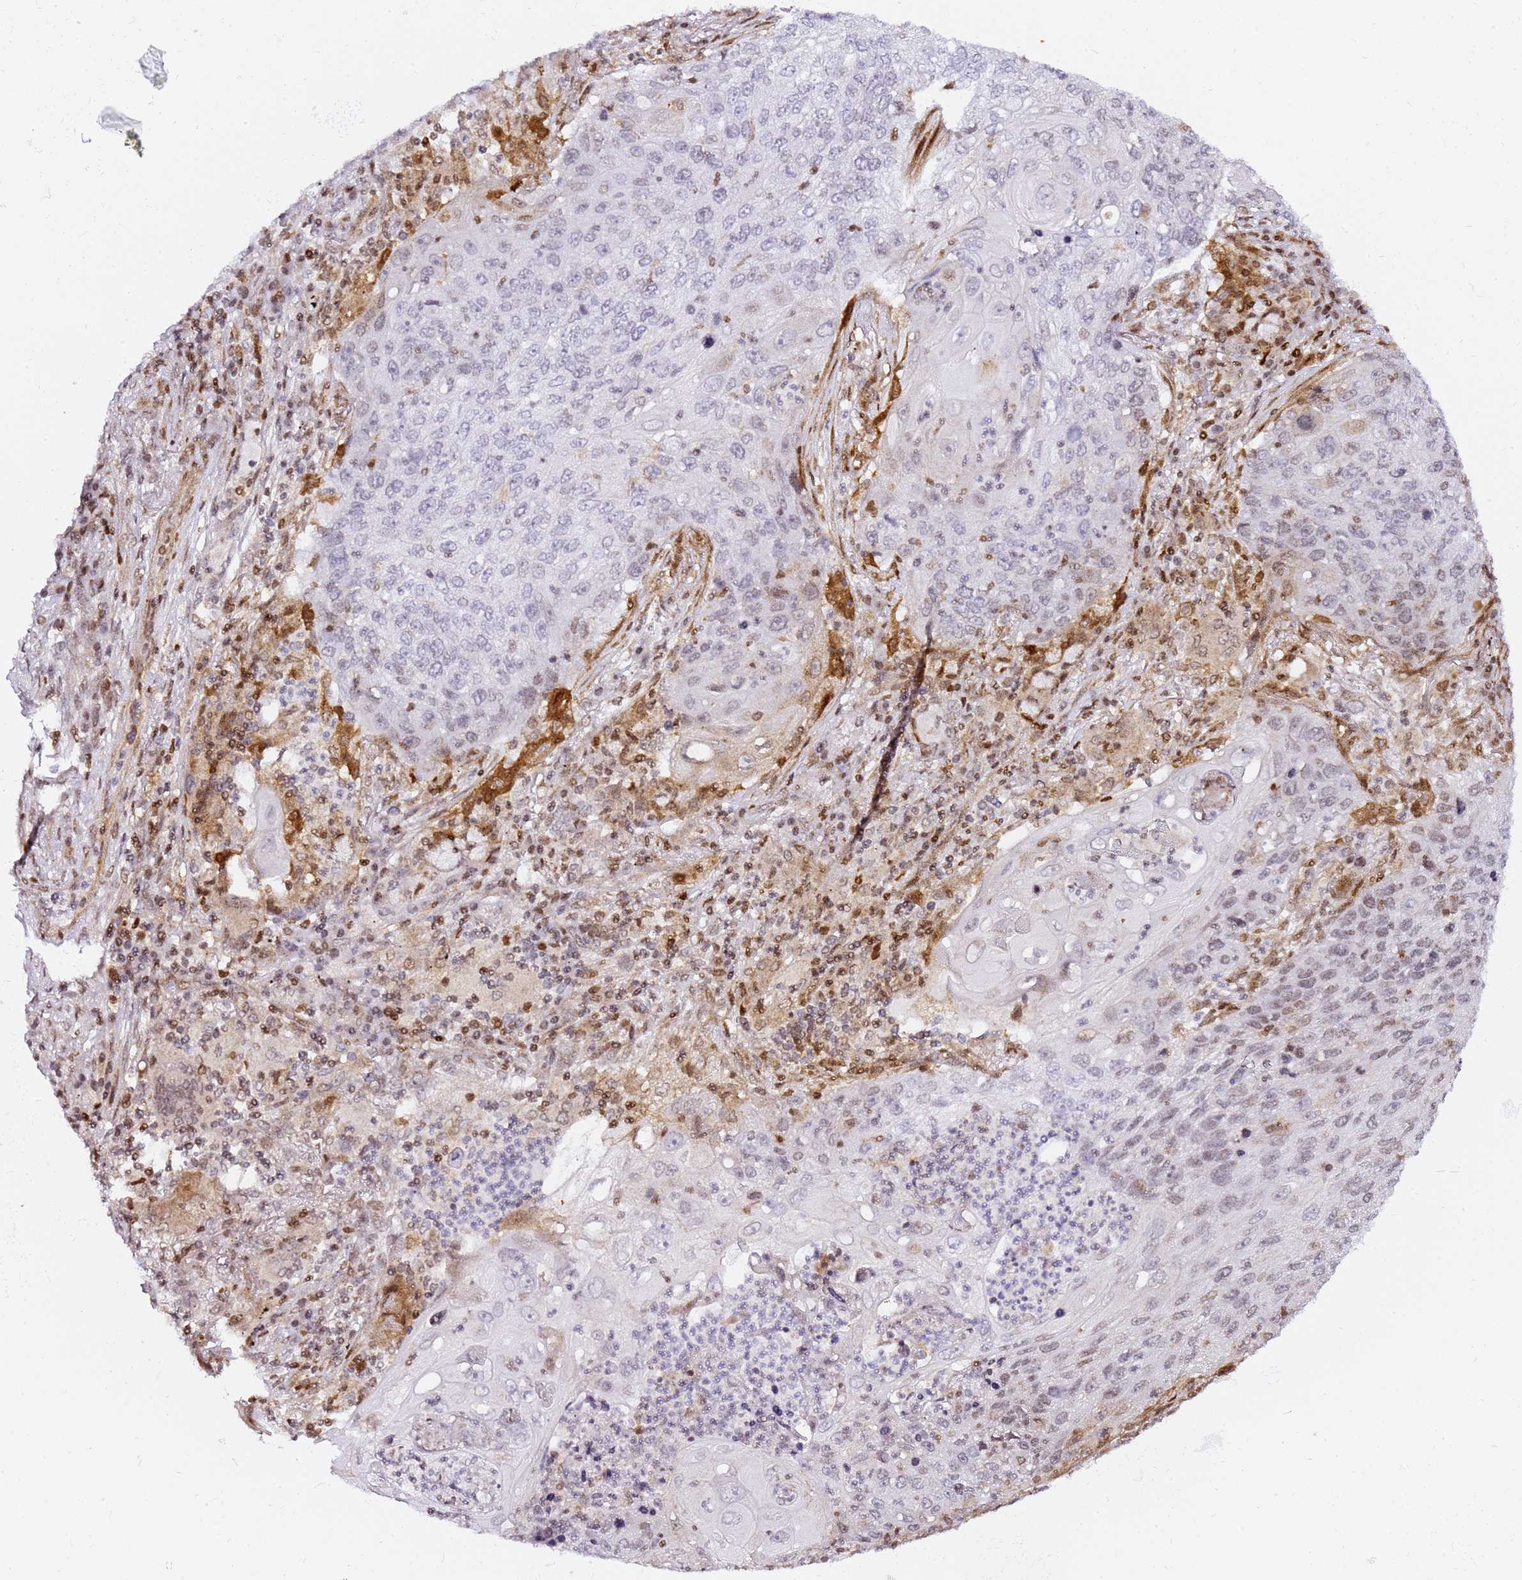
{"staining": {"intensity": "negative", "quantity": "none", "location": "none"}, "tissue": "lung cancer", "cell_type": "Tumor cells", "image_type": "cancer", "snomed": [{"axis": "morphology", "description": "Squamous cell carcinoma, NOS"}, {"axis": "topography", "description": "Lung"}], "caption": "A high-resolution micrograph shows immunohistochemistry (IHC) staining of lung cancer, which shows no significant expression in tumor cells.", "gene": "GBP2", "patient": {"sex": "female", "age": 63}}